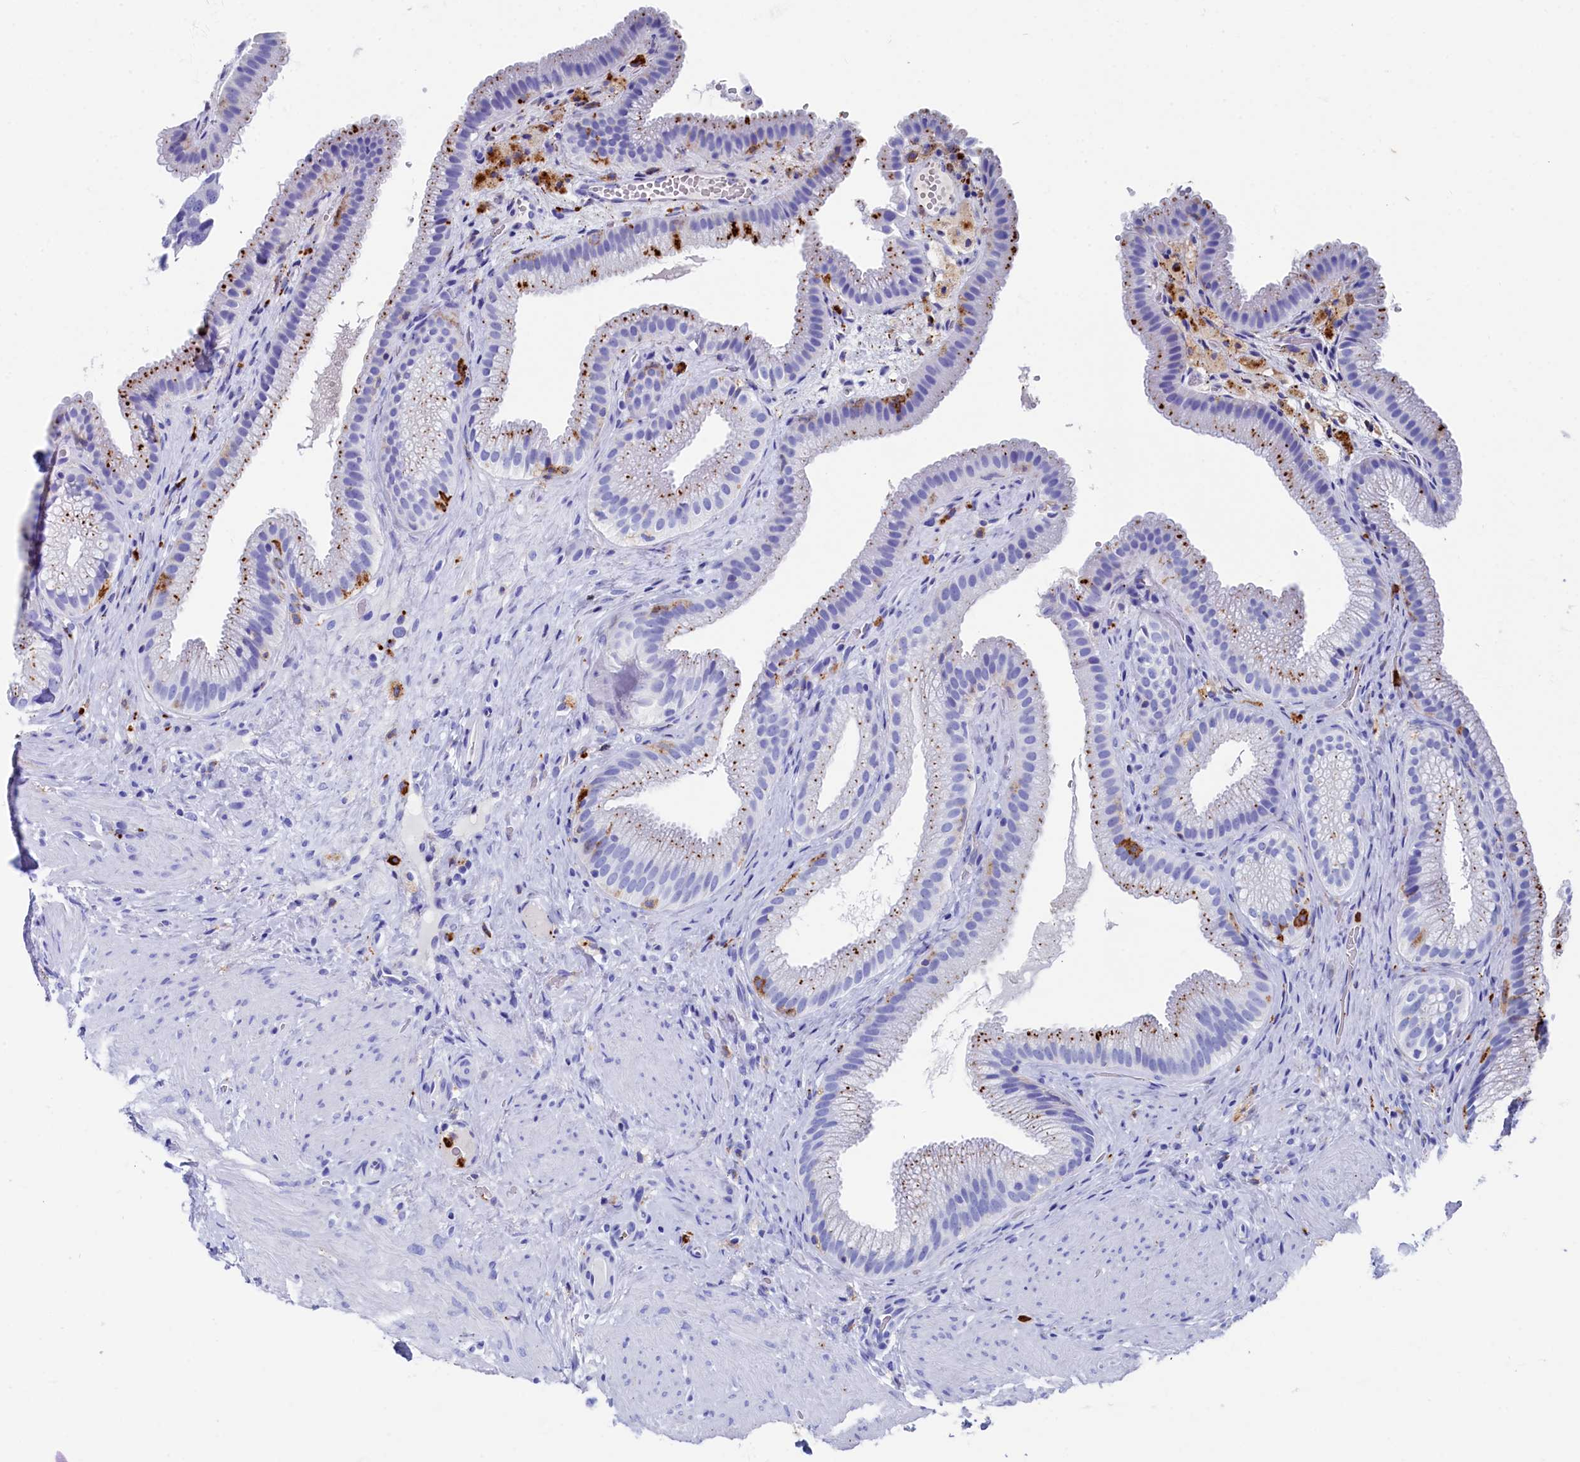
{"staining": {"intensity": "strong", "quantity": "25%-75%", "location": "cytoplasmic/membranous"}, "tissue": "gallbladder", "cell_type": "Glandular cells", "image_type": "normal", "snomed": [{"axis": "morphology", "description": "Normal tissue, NOS"}, {"axis": "morphology", "description": "Inflammation, NOS"}, {"axis": "topography", "description": "Gallbladder"}], "caption": "Protein expression analysis of benign gallbladder demonstrates strong cytoplasmic/membranous expression in about 25%-75% of glandular cells. (DAB (3,3'-diaminobenzidine) = brown stain, brightfield microscopy at high magnification).", "gene": "PLAC8", "patient": {"sex": "male", "age": 51}}